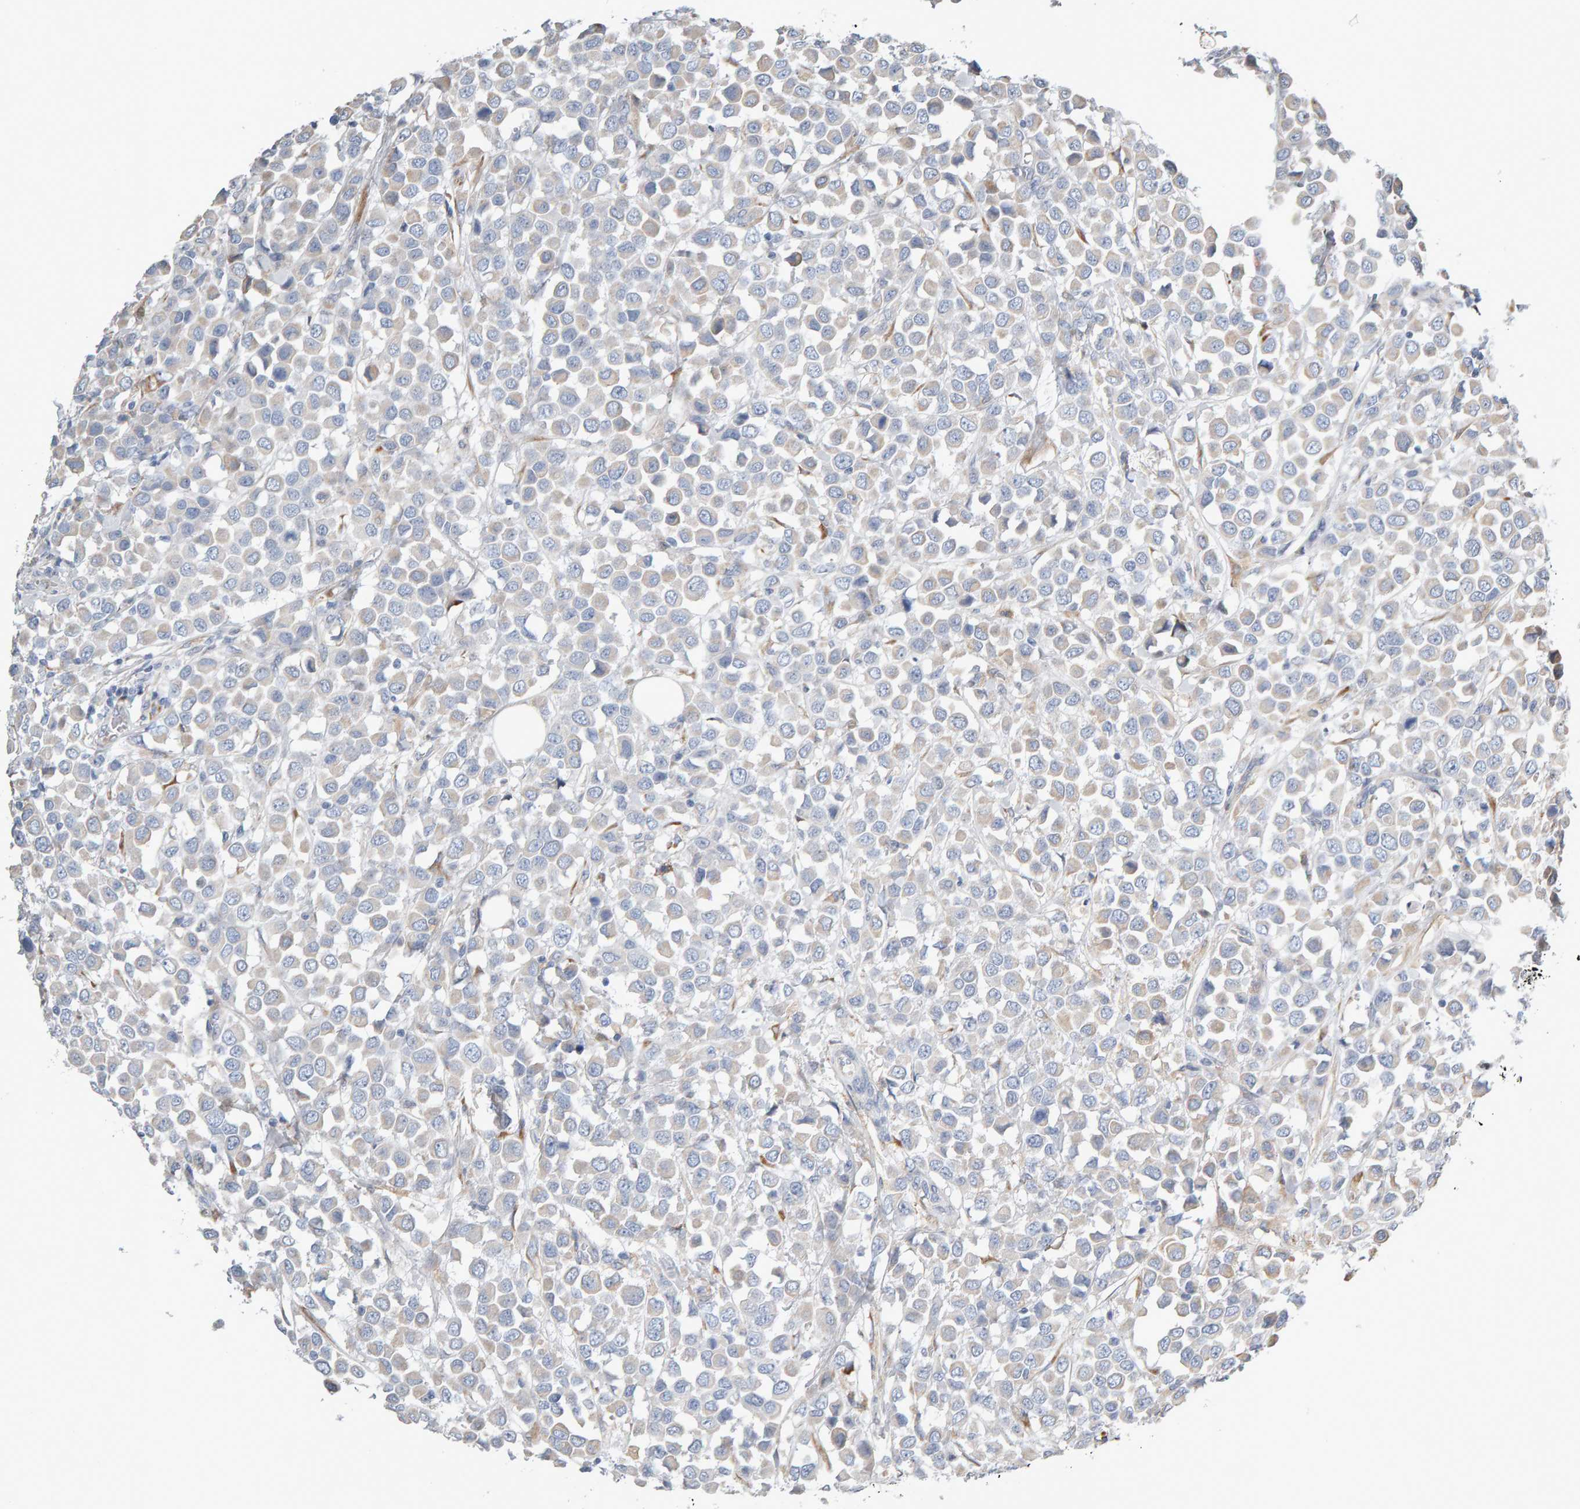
{"staining": {"intensity": "weak", "quantity": "<25%", "location": "cytoplasmic/membranous"}, "tissue": "breast cancer", "cell_type": "Tumor cells", "image_type": "cancer", "snomed": [{"axis": "morphology", "description": "Duct carcinoma"}, {"axis": "topography", "description": "Breast"}], "caption": "Tumor cells are negative for brown protein staining in breast cancer (infiltrating ductal carcinoma).", "gene": "ENGASE", "patient": {"sex": "female", "age": 61}}